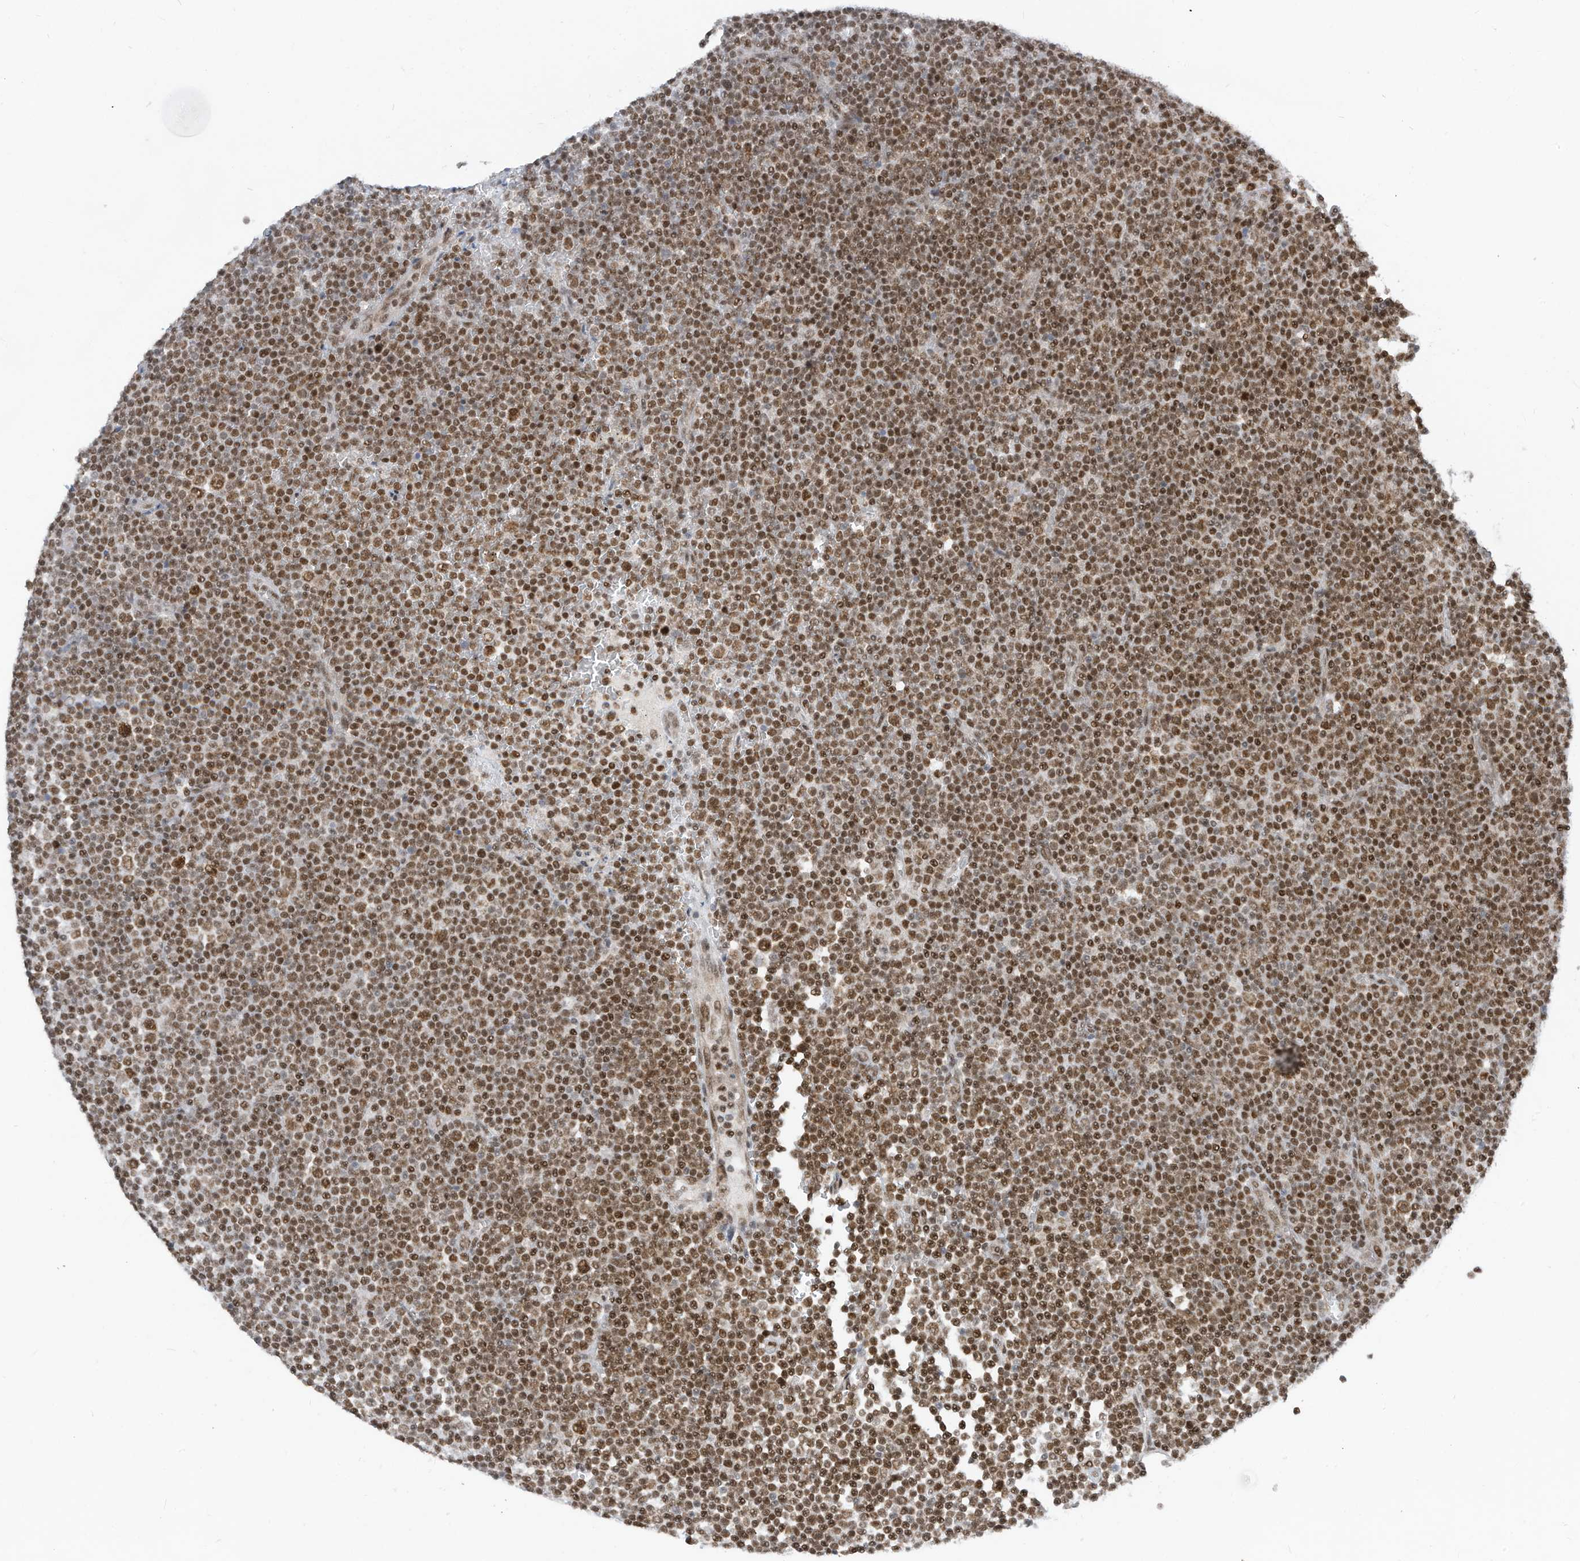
{"staining": {"intensity": "moderate", "quantity": ">75%", "location": "nuclear"}, "tissue": "lymphoma", "cell_type": "Tumor cells", "image_type": "cancer", "snomed": [{"axis": "morphology", "description": "Malignant lymphoma, non-Hodgkin's type, Low grade"}, {"axis": "topography", "description": "Lymph node"}], "caption": "This is an image of IHC staining of lymphoma, which shows moderate expression in the nuclear of tumor cells.", "gene": "AURKAIP1", "patient": {"sex": "female", "age": 67}}